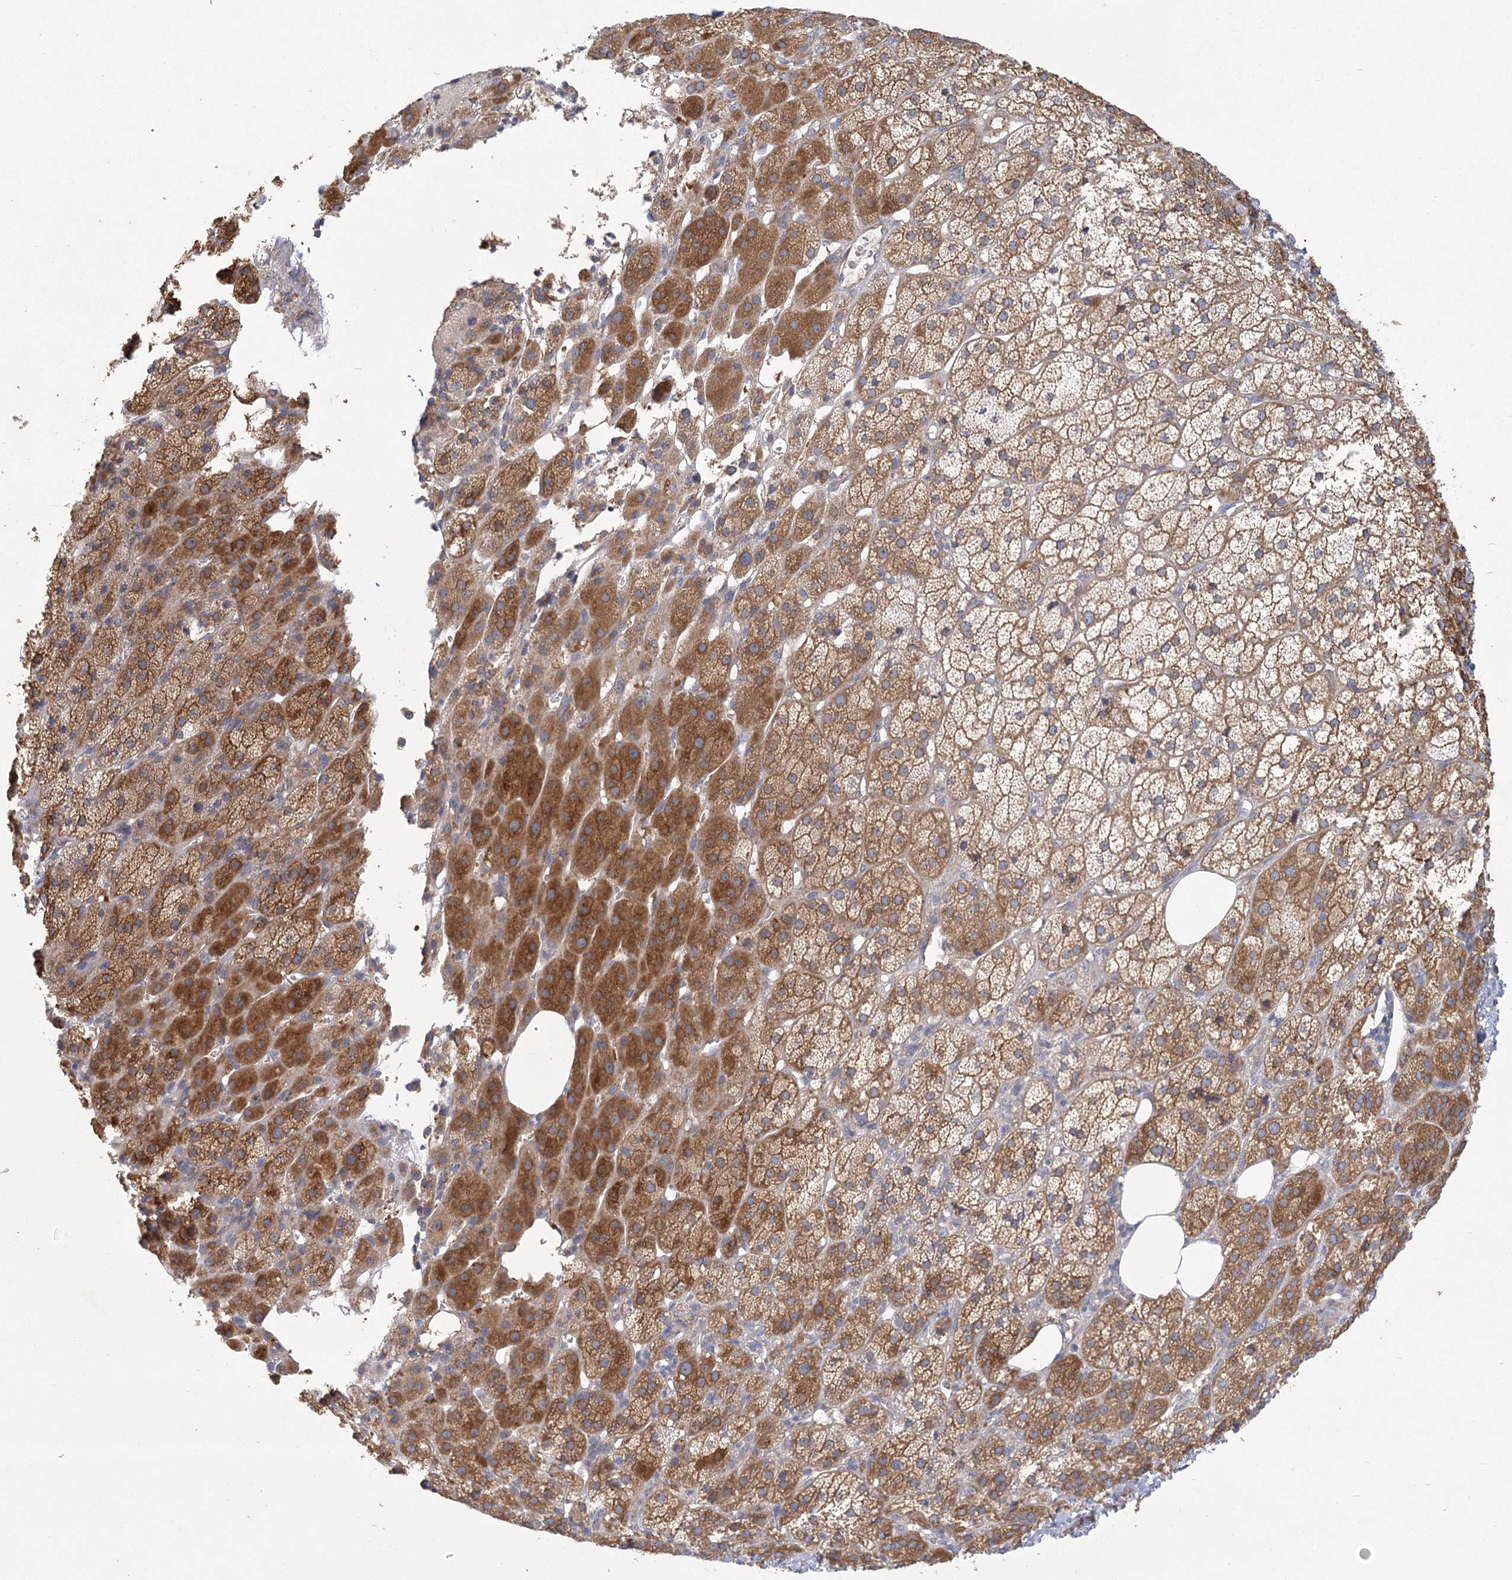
{"staining": {"intensity": "moderate", "quantity": ">75%", "location": "cytoplasmic/membranous"}, "tissue": "adrenal gland", "cell_type": "Glandular cells", "image_type": "normal", "snomed": [{"axis": "morphology", "description": "Normal tissue, NOS"}, {"axis": "topography", "description": "Adrenal gland"}], "caption": "A histopathology image of adrenal gland stained for a protein reveals moderate cytoplasmic/membranous brown staining in glandular cells.", "gene": "CNTLN", "patient": {"sex": "female", "age": 57}}